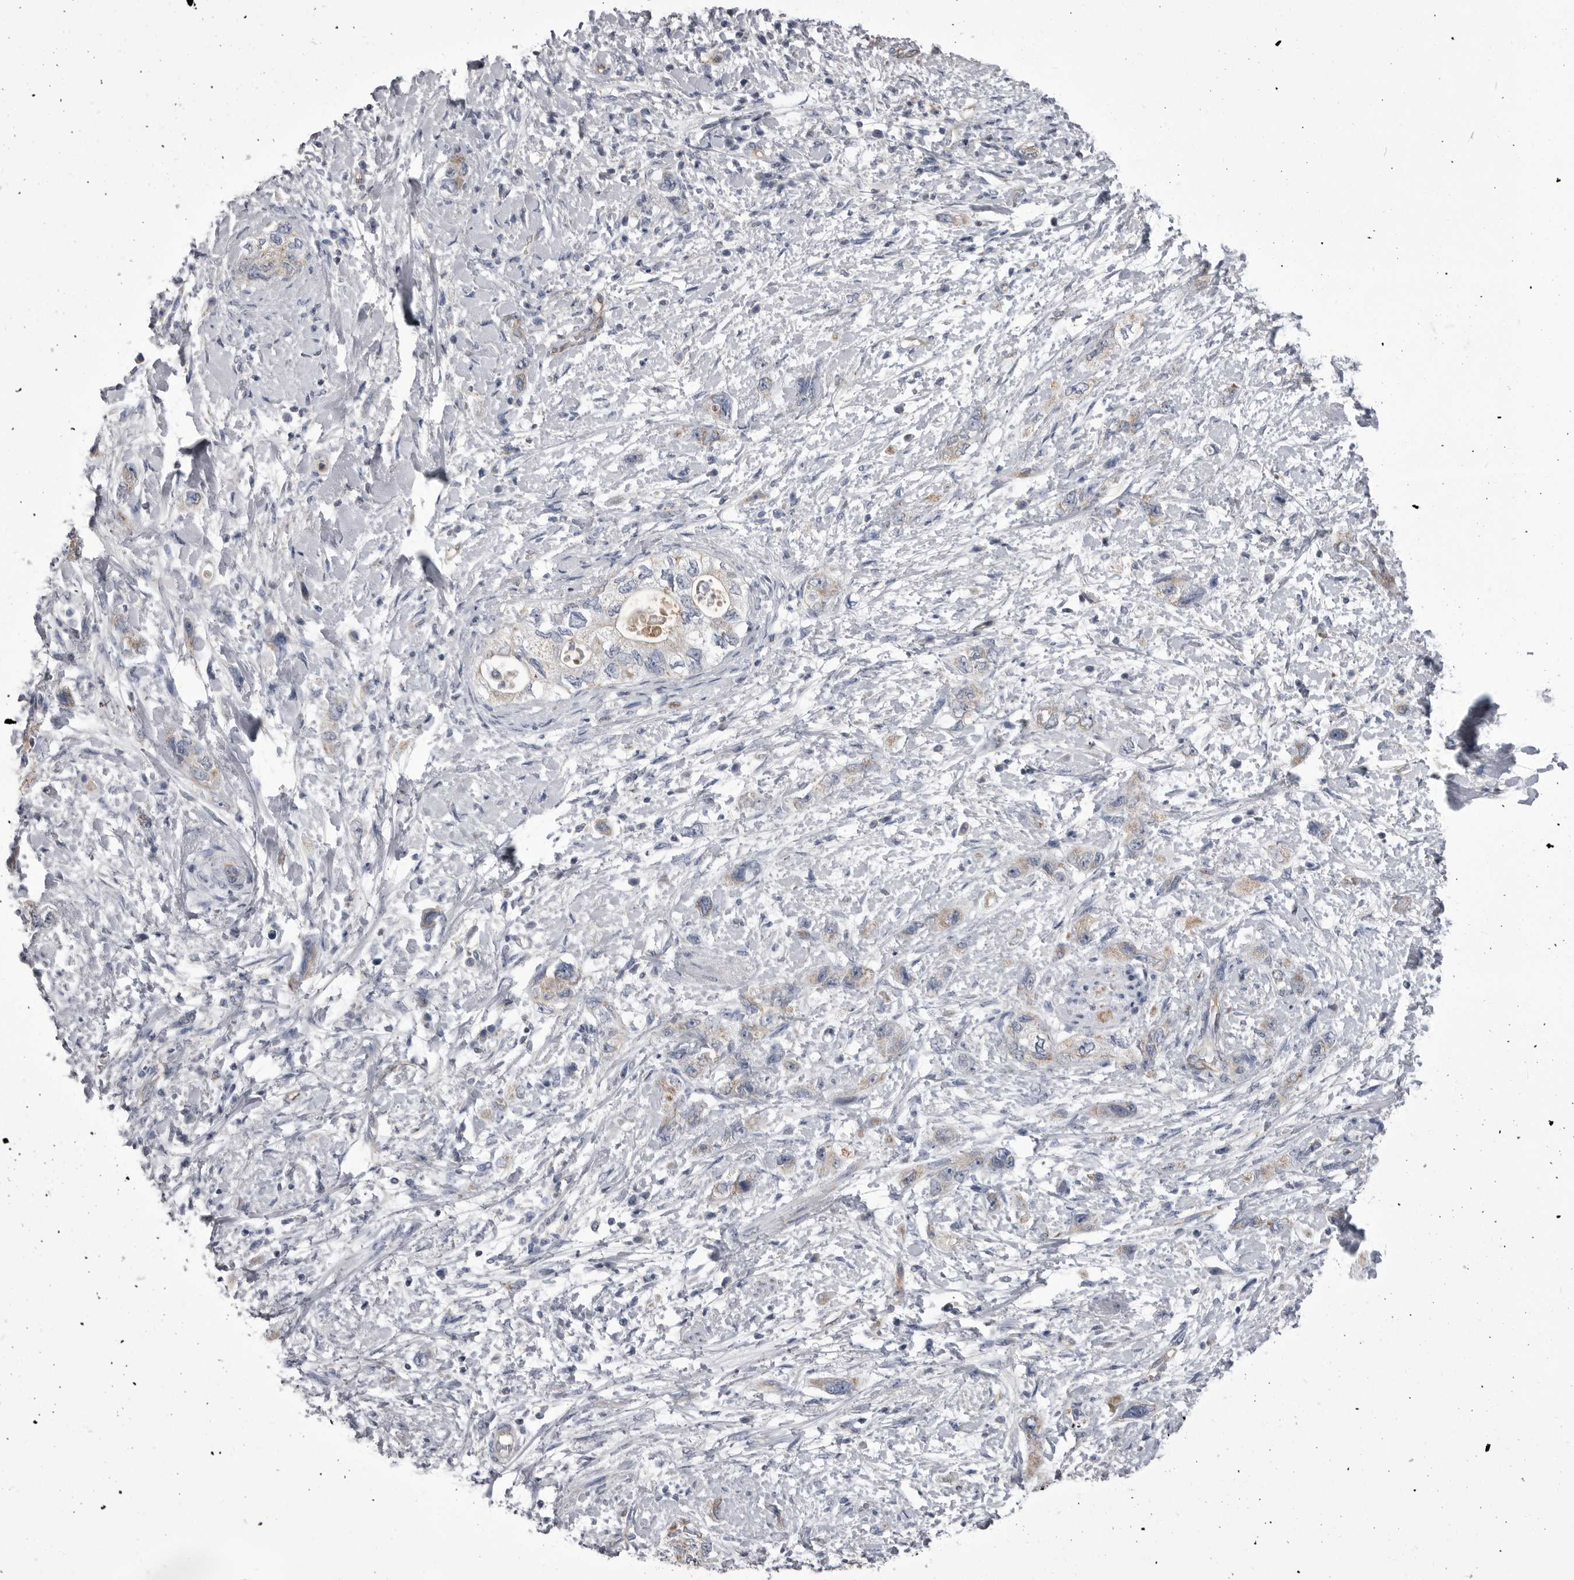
{"staining": {"intensity": "weak", "quantity": "25%-75%", "location": "cytoplasmic/membranous"}, "tissue": "pancreatic cancer", "cell_type": "Tumor cells", "image_type": "cancer", "snomed": [{"axis": "morphology", "description": "Adenocarcinoma, NOS"}, {"axis": "topography", "description": "Pancreas"}], "caption": "High-magnification brightfield microscopy of pancreatic cancer (adenocarcinoma) stained with DAB (brown) and counterstained with hematoxylin (blue). tumor cells exhibit weak cytoplasmic/membranous expression is seen in about25%-75% of cells.", "gene": "OPLAH", "patient": {"sex": "female", "age": 73}}